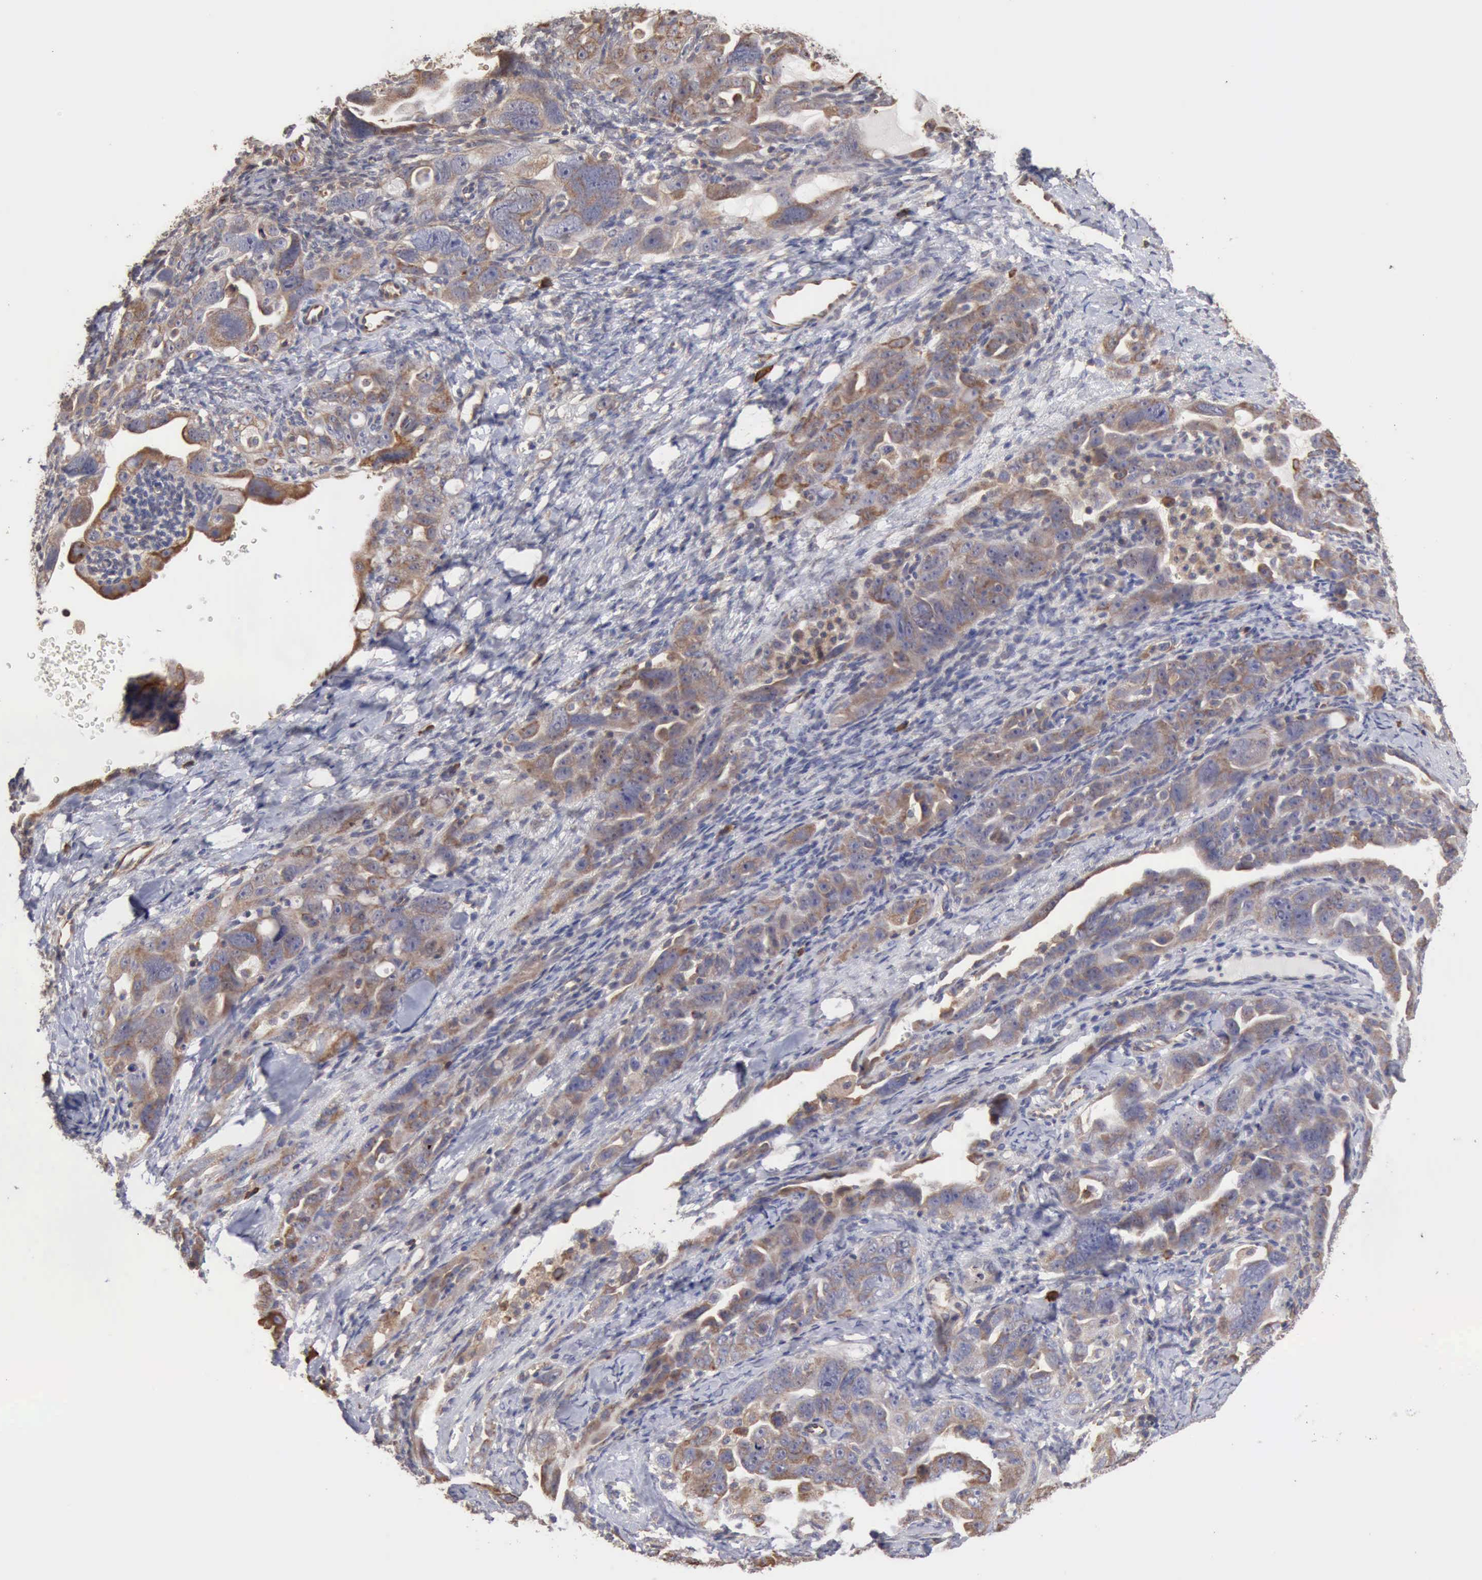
{"staining": {"intensity": "weak", "quantity": "25%-75%", "location": "cytoplasmic/membranous"}, "tissue": "ovarian cancer", "cell_type": "Tumor cells", "image_type": "cancer", "snomed": [{"axis": "morphology", "description": "Cystadenocarcinoma, serous, NOS"}, {"axis": "topography", "description": "Ovary"}], "caption": "Ovarian cancer (serous cystadenocarcinoma) tissue demonstrates weak cytoplasmic/membranous staining in about 25%-75% of tumor cells, visualized by immunohistochemistry.", "gene": "GPR101", "patient": {"sex": "female", "age": 66}}